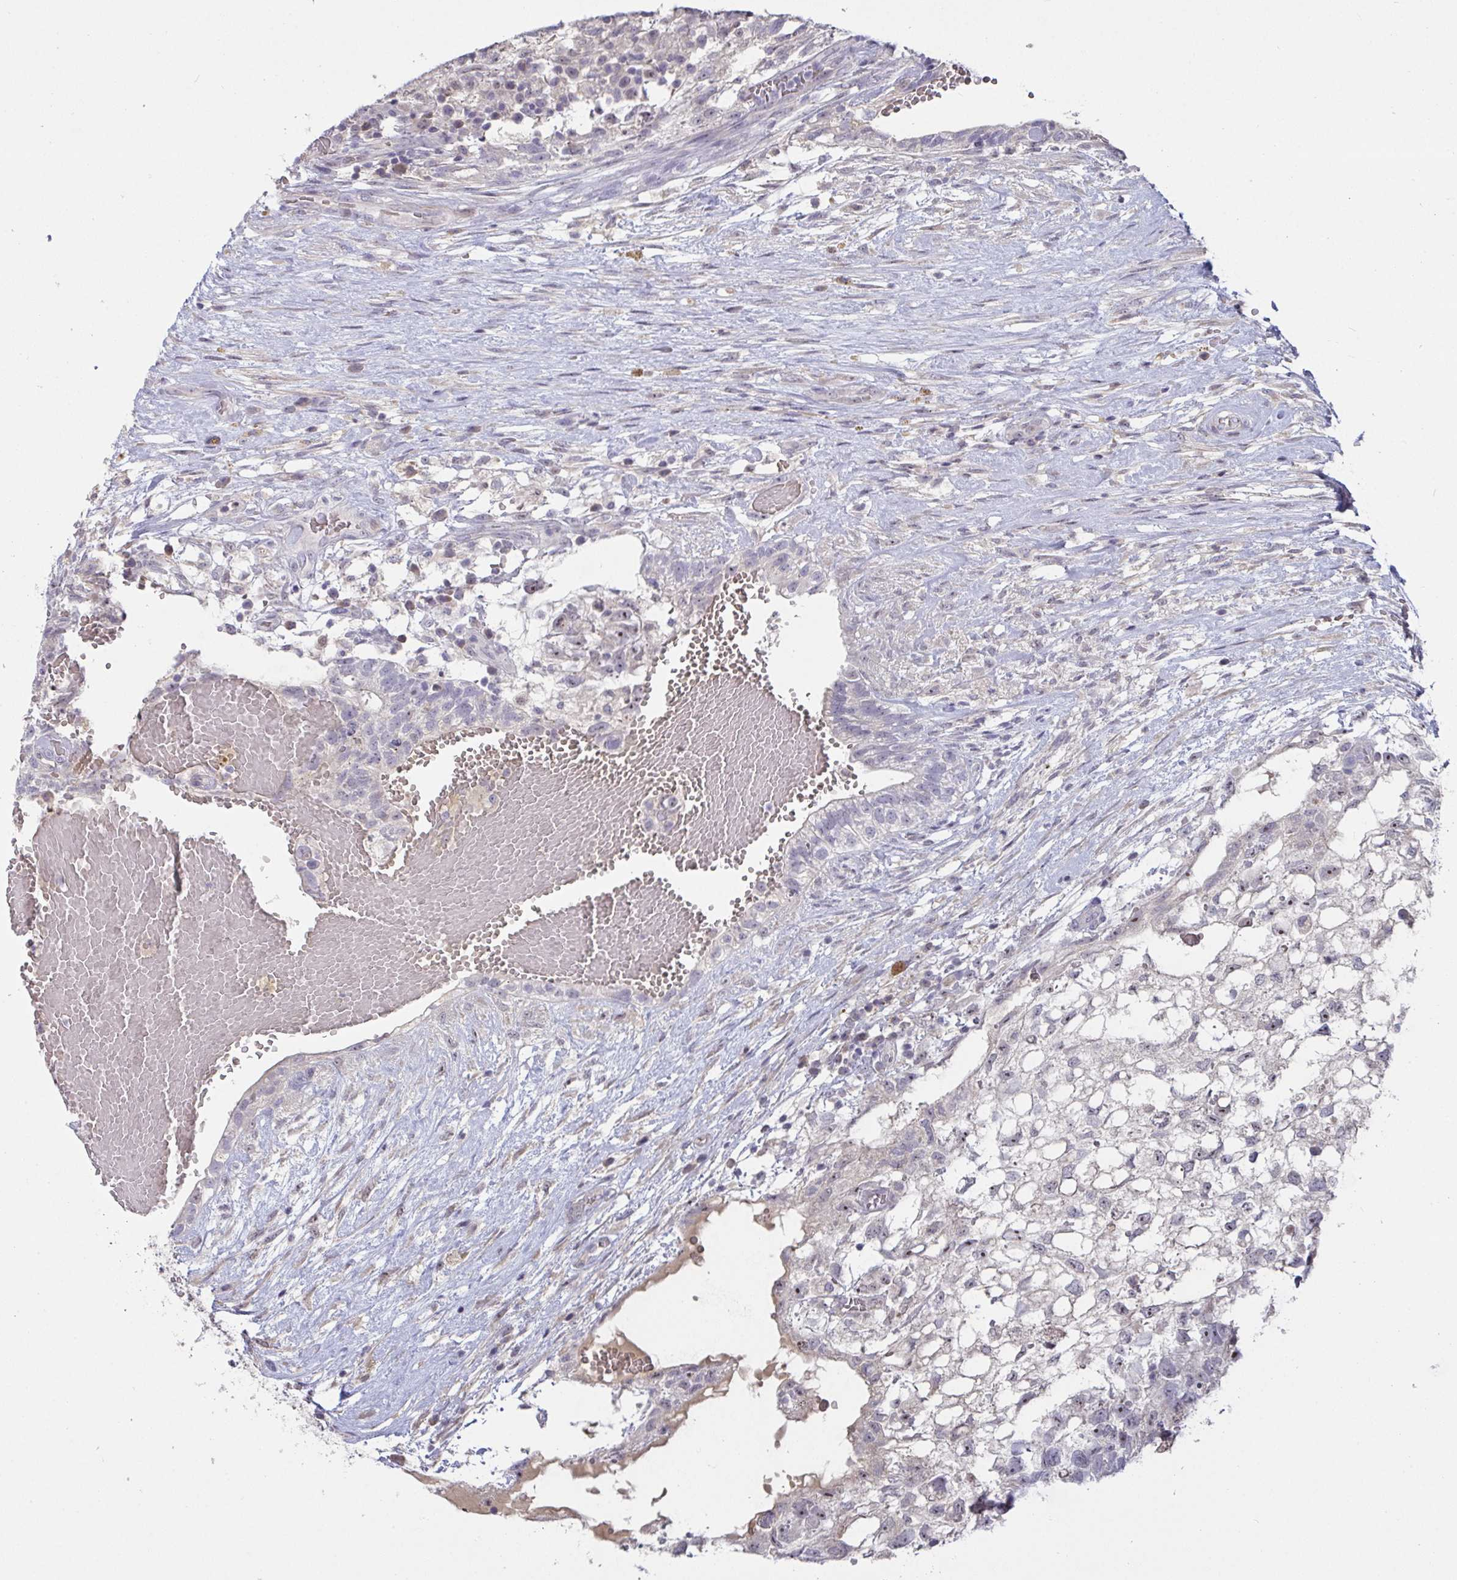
{"staining": {"intensity": "weak", "quantity": "<25%", "location": "nuclear"}, "tissue": "testis cancer", "cell_type": "Tumor cells", "image_type": "cancer", "snomed": [{"axis": "morphology", "description": "Normal tissue, NOS"}, {"axis": "morphology", "description": "Carcinoma, Embryonal, NOS"}, {"axis": "topography", "description": "Testis"}], "caption": "An IHC histopathology image of testis embryonal carcinoma is shown. There is no staining in tumor cells of testis embryonal carcinoma.", "gene": "MYC", "patient": {"sex": "male", "age": 32}}